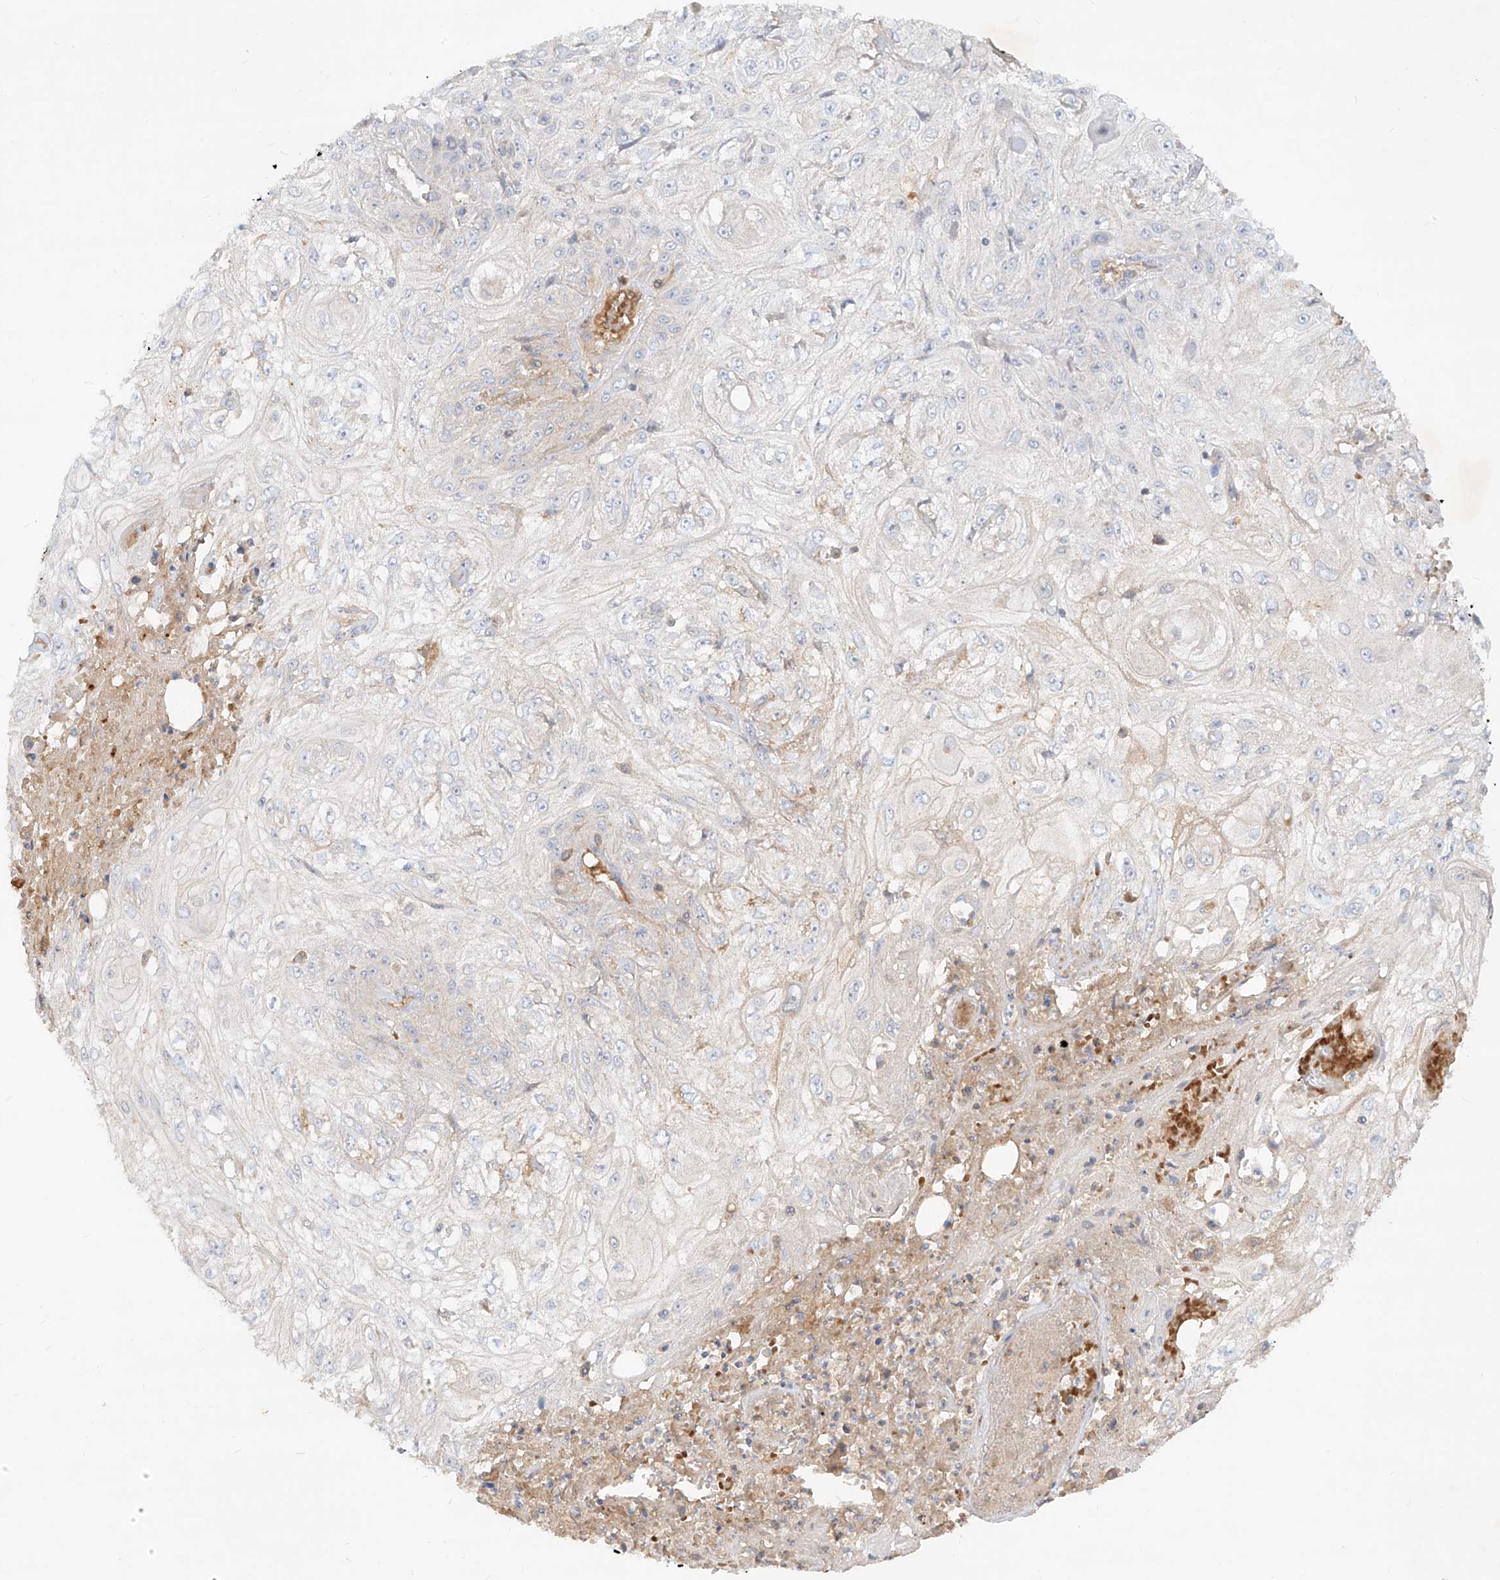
{"staining": {"intensity": "negative", "quantity": "none", "location": "none"}, "tissue": "skin cancer", "cell_type": "Tumor cells", "image_type": "cancer", "snomed": [{"axis": "morphology", "description": "Squamous cell carcinoma, NOS"}, {"axis": "morphology", "description": "Squamous cell carcinoma, metastatic, NOS"}, {"axis": "topography", "description": "Skin"}, {"axis": "topography", "description": "Lymph node"}], "caption": "DAB (3,3'-diaminobenzidine) immunohistochemical staining of human squamous cell carcinoma (skin) exhibits no significant staining in tumor cells.", "gene": "KPNA7", "patient": {"sex": "male", "age": 75}}